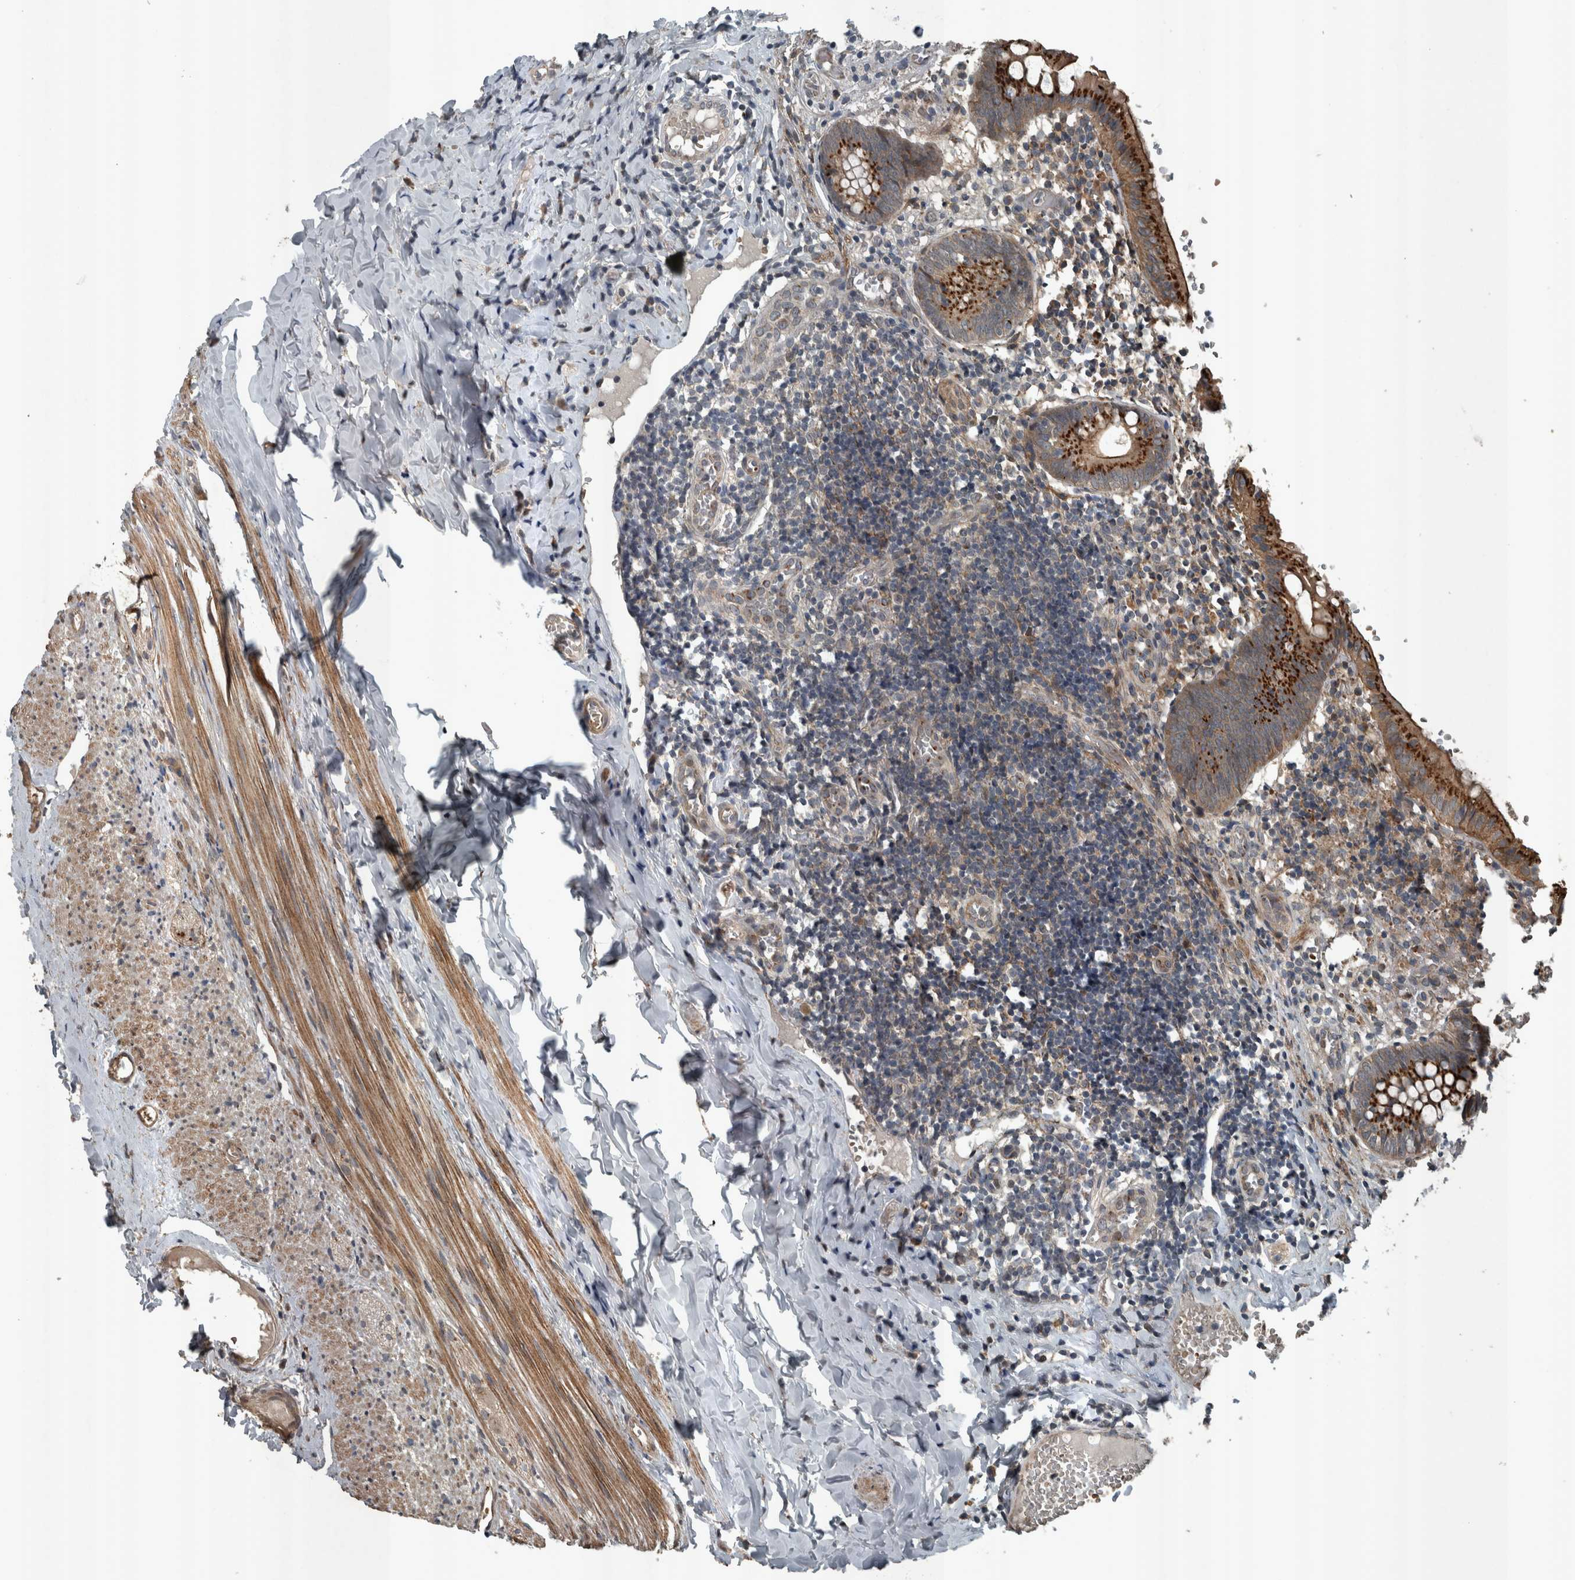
{"staining": {"intensity": "strong", "quantity": ">75%", "location": "cytoplasmic/membranous"}, "tissue": "appendix", "cell_type": "Glandular cells", "image_type": "normal", "snomed": [{"axis": "morphology", "description": "Normal tissue, NOS"}, {"axis": "topography", "description": "Appendix"}], "caption": "IHC histopathology image of benign appendix: human appendix stained using IHC demonstrates high levels of strong protein expression localized specifically in the cytoplasmic/membranous of glandular cells, appearing as a cytoplasmic/membranous brown color.", "gene": "ZNF345", "patient": {"sex": "male", "age": 8}}